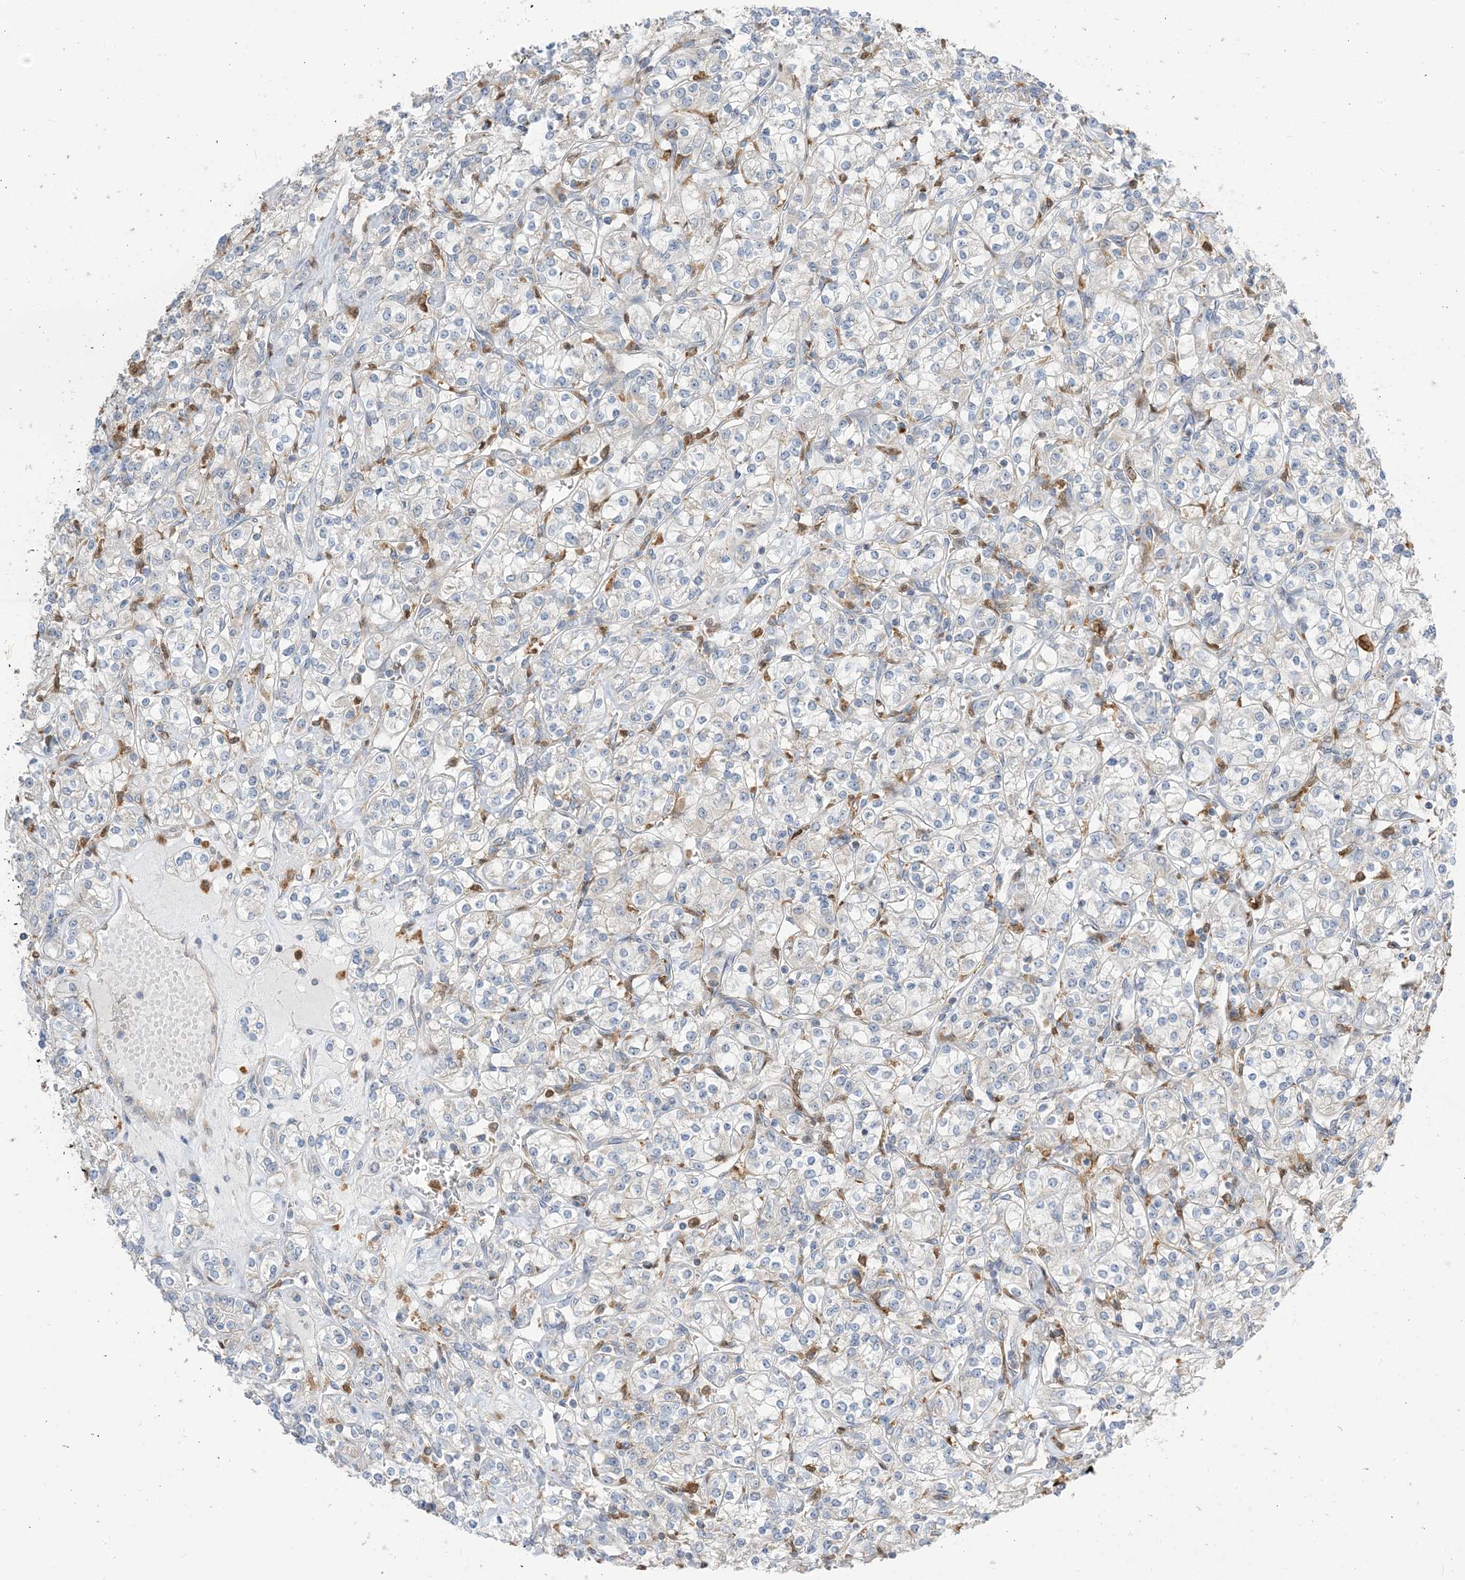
{"staining": {"intensity": "negative", "quantity": "none", "location": "none"}, "tissue": "renal cancer", "cell_type": "Tumor cells", "image_type": "cancer", "snomed": [{"axis": "morphology", "description": "Adenocarcinoma, NOS"}, {"axis": "topography", "description": "Kidney"}], "caption": "DAB immunohistochemical staining of renal cancer (adenocarcinoma) displays no significant positivity in tumor cells. (DAB immunohistochemistry (IHC), high magnification).", "gene": "NAGK", "patient": {"sex": "male", "age": 77}}